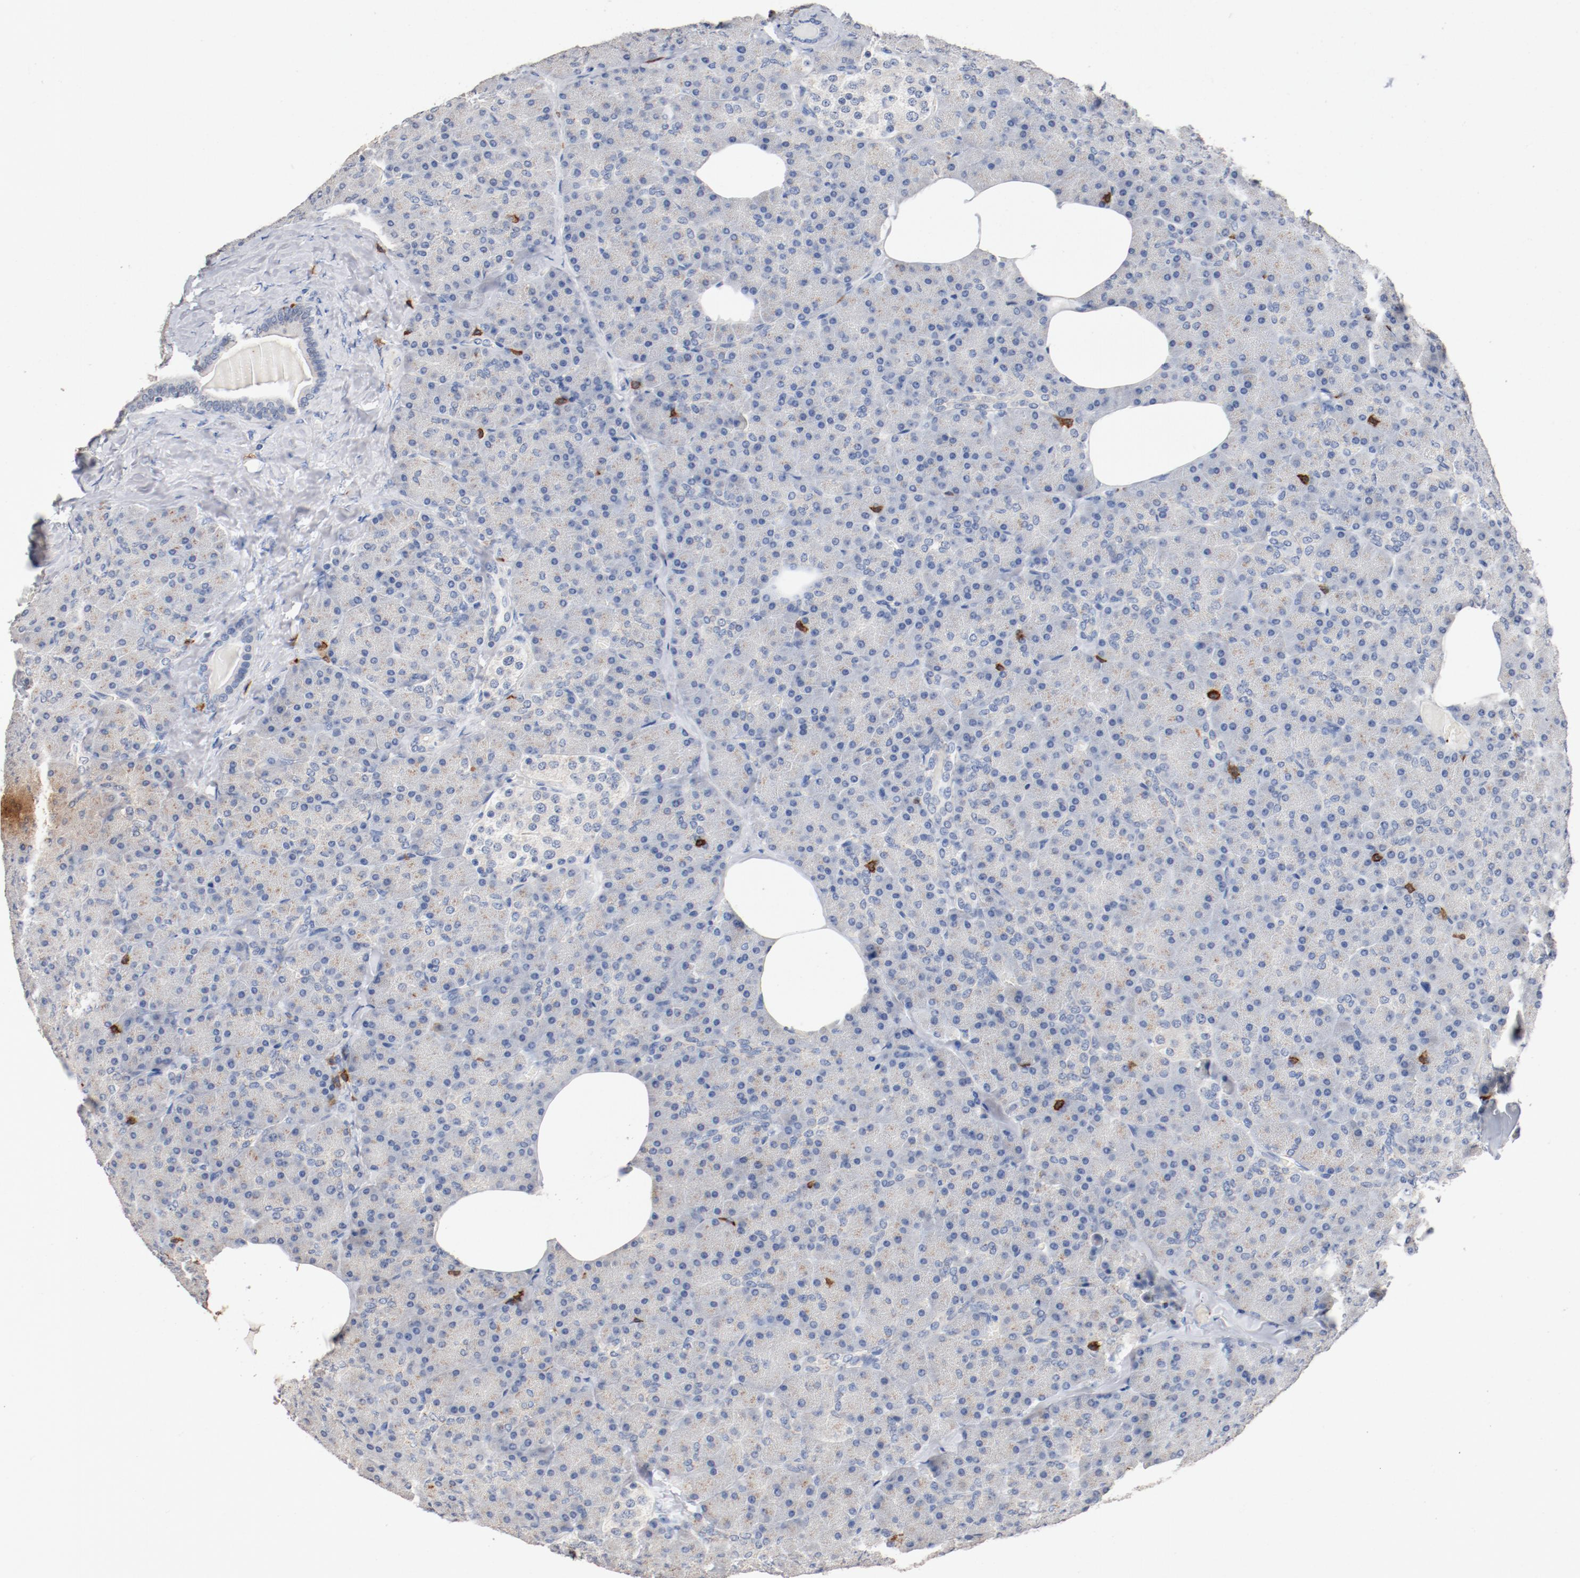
{"staining": {"intensity": "negative", "quantity": "none", "location": "none"}, "tissue": "pancreas", "cell_type": "Exocrine glandular cells", "image_type": "normal", "snomed": [{"axis": "morphology", "description": "Normal tissue, NOS"}, {"axis": "topography", "description": "Pancreas"}], "caption": "High power microscopy micrograph of an immunohistochemistry (IHC) photomicrograph of unremarkable pancreas, revealing no significant expression in exocrine glandular cells.", "gene": "CD247", "patient": {"sex": "female", "age": 35}}